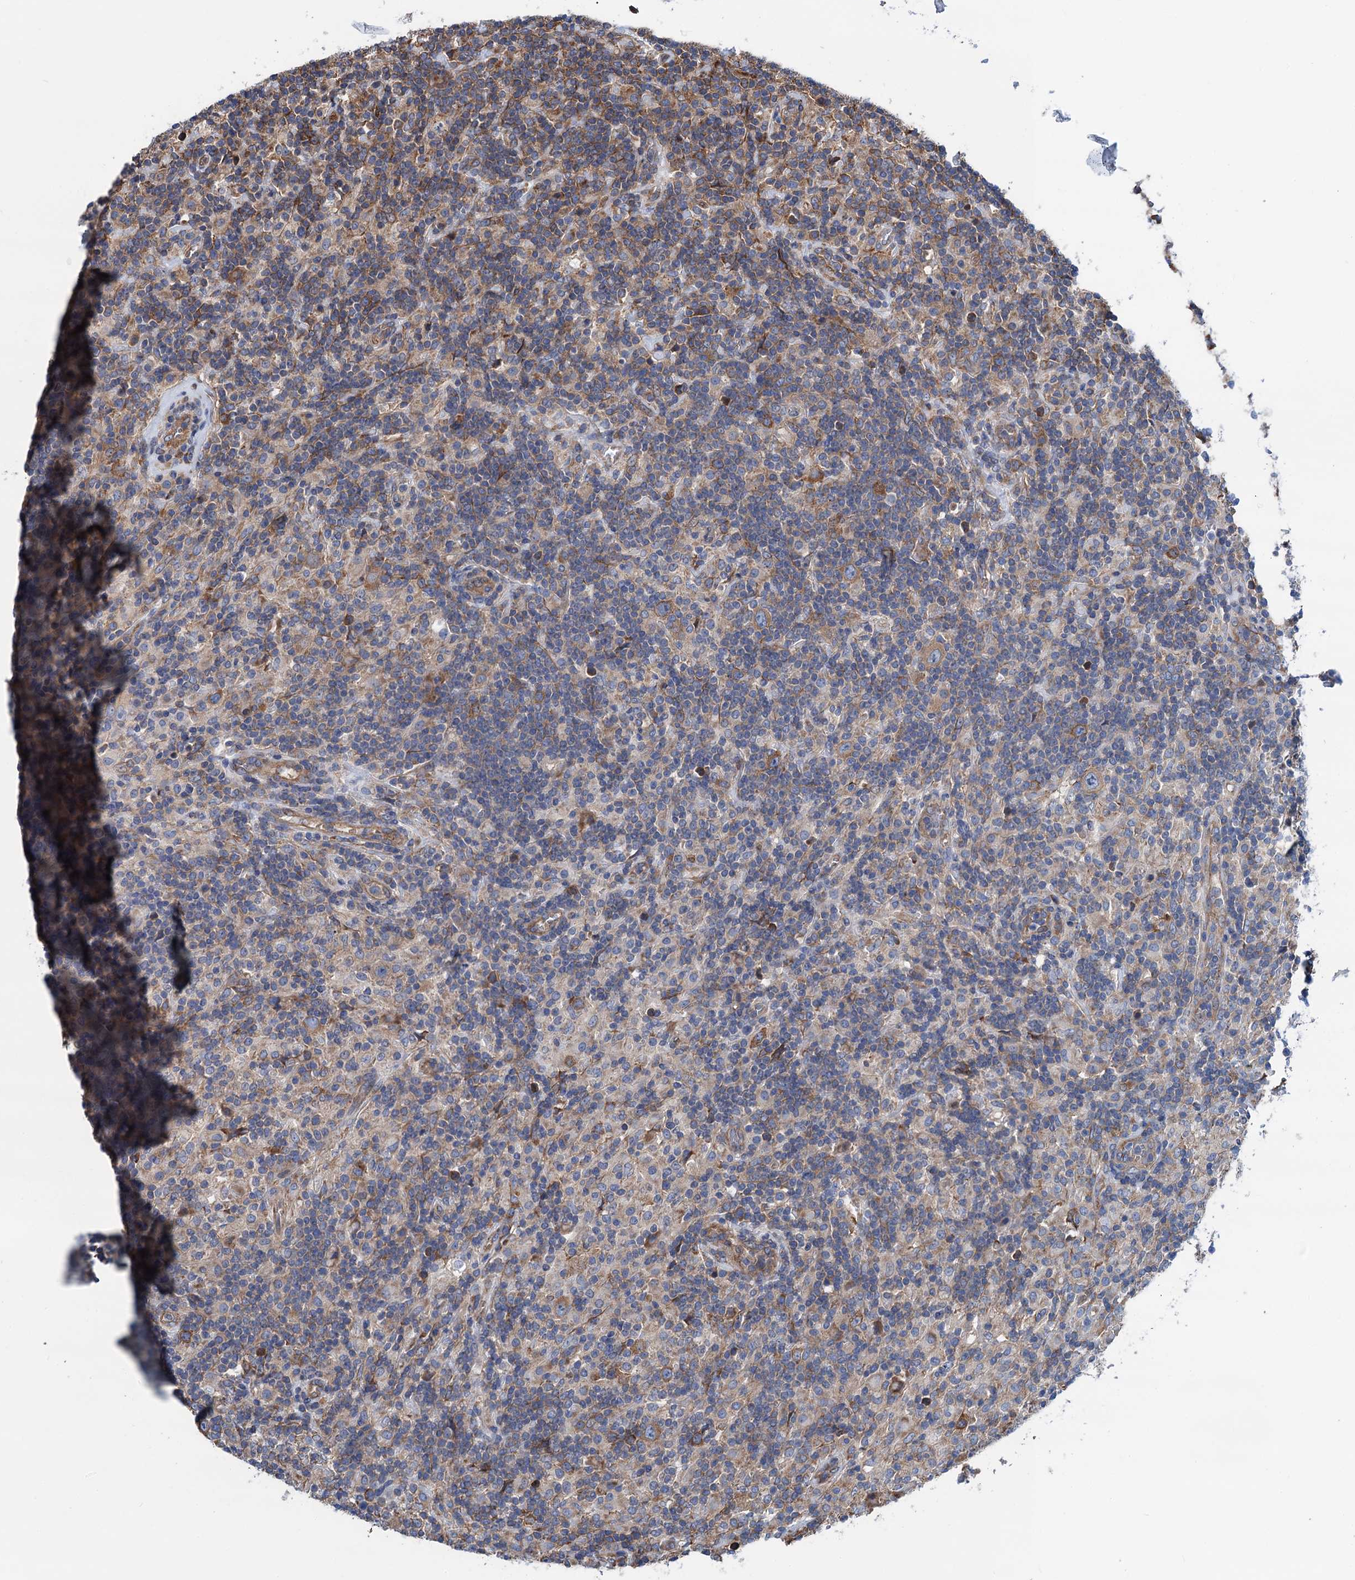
{"staining": {"intensity": "moderate", "quantity": ">75%", "location": "cytoplasmic/membranous"}, "tissue": "lymphoma", "cell_type": "Tumor cells", "image_type": "cancer", "snomed": [{"axis": "morphology", "description": "Hodgkin's disease, NOS"}, {"axis": "topography", "description": "Lymph node"}], "caption": "Hodgkin's disease stained with a protein marker demonstrates moderate staining in tumor cells.", "gene": "SLC12A7", "patient": {"sex": "male", "age": 70}}